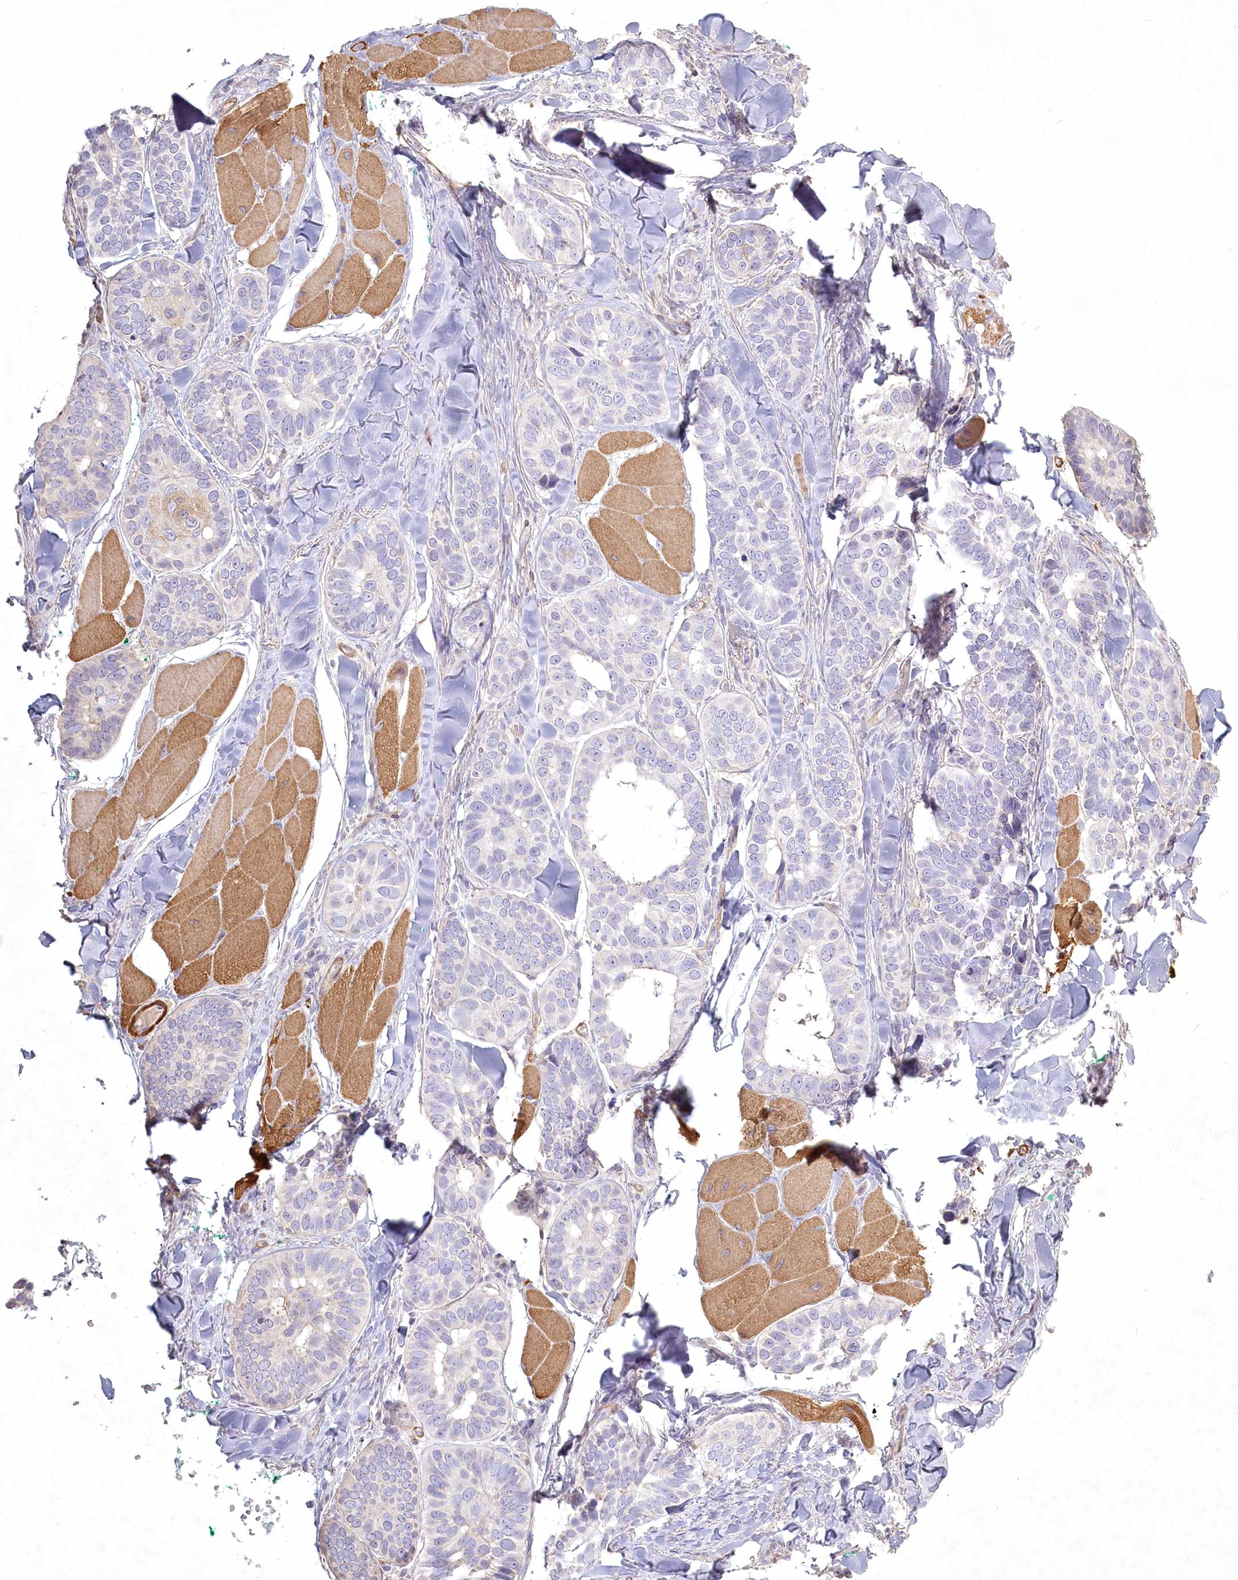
{"staining": {"intensity": "negative", "quantity": "none", "location": "none"}, "tissue": "skin cancer", "cell_type": "Tumor cells", "image_type": "cancer", "snomed": [{"axis": "morphology", "description": "Basal cell carcinoma"}, {"axis": "topography", "description": "Skin"}], "caption": "Immunohistochemistry (IHC) of skin basal cell carcinoma exhibits no expression in tumor cells.", "gene": "INPP4B", "patient": {"sex": "male", "age": 62}}